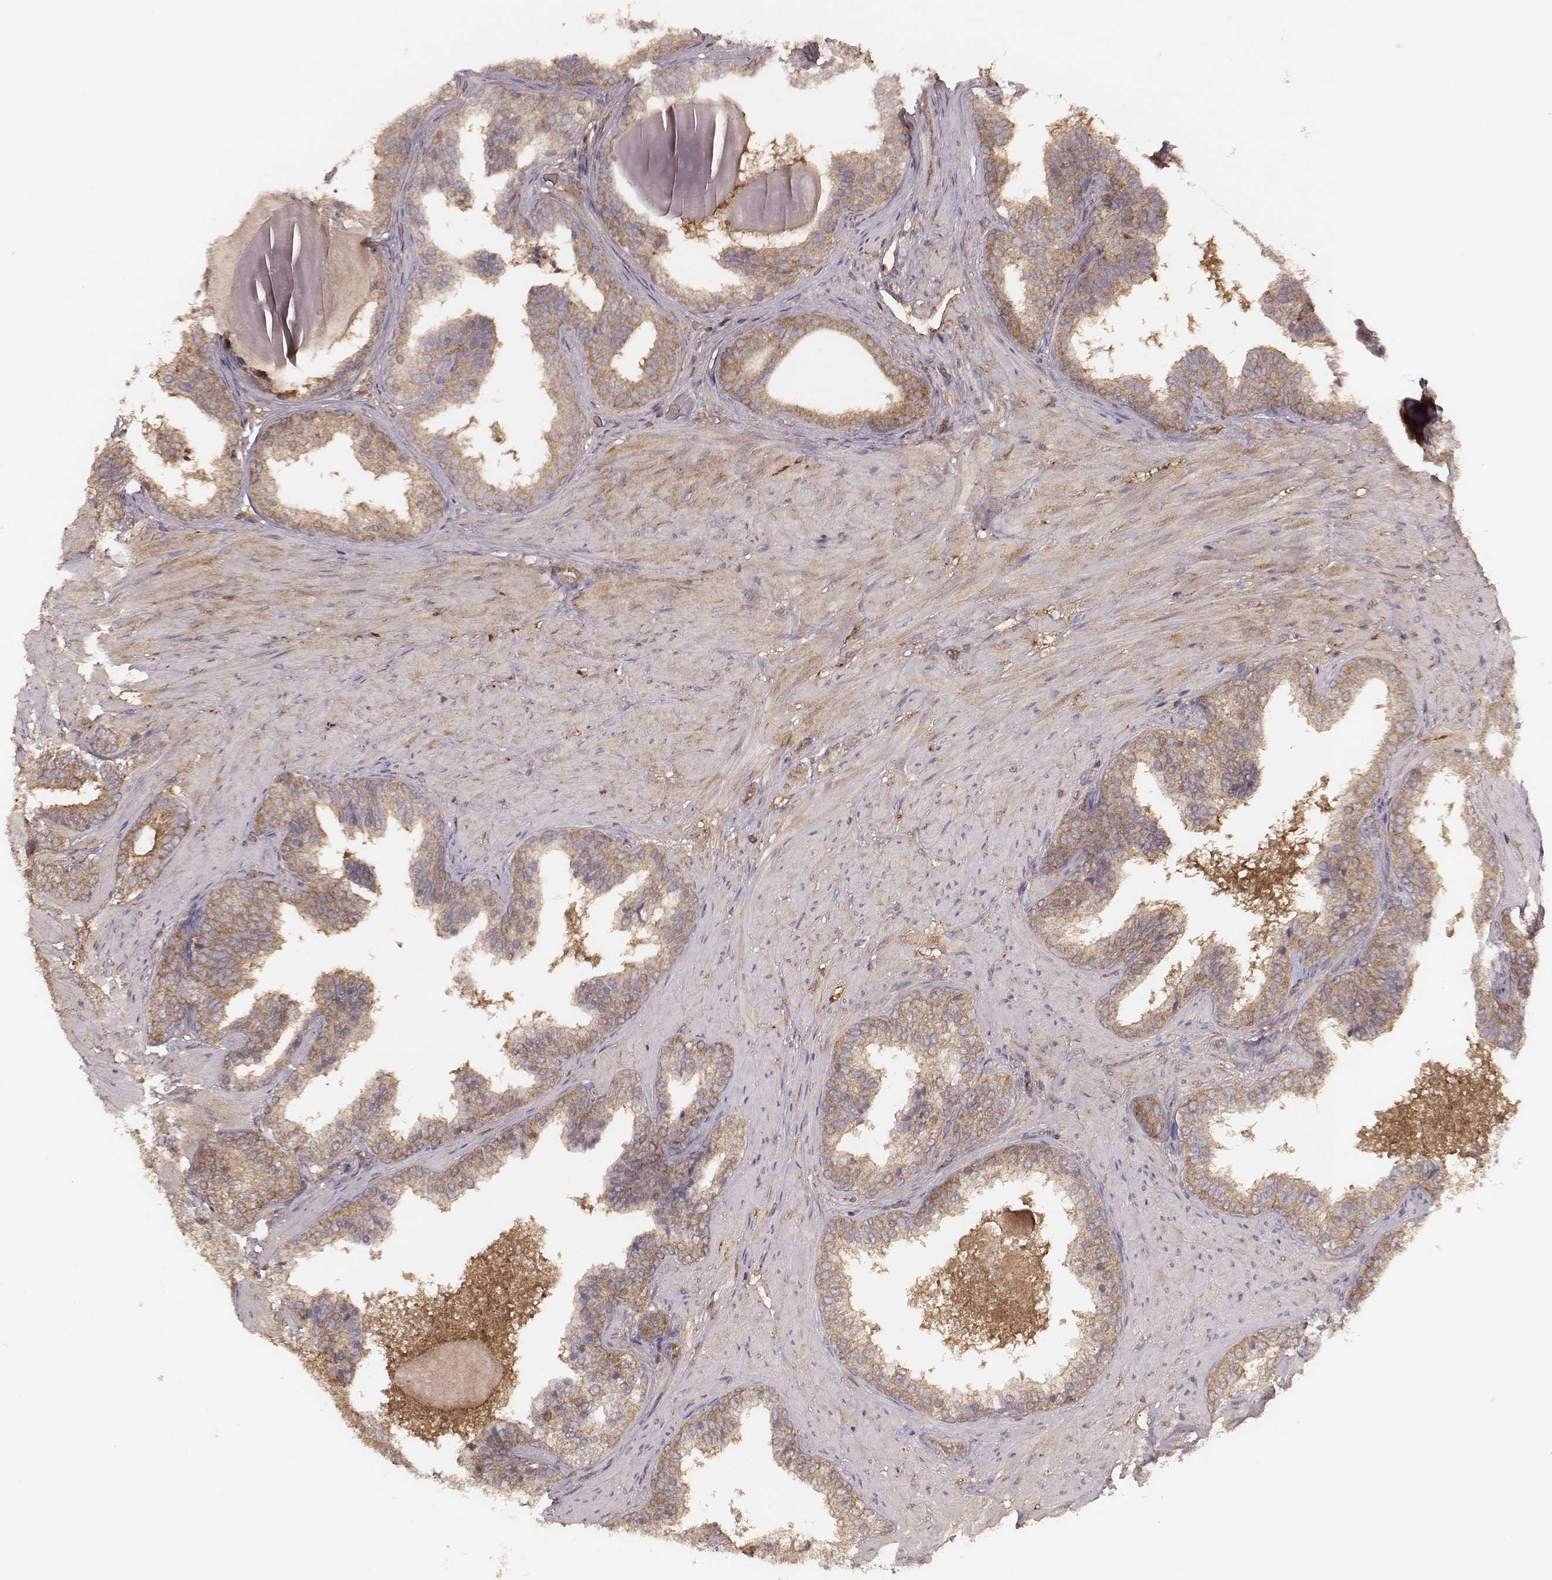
{"staining": {"intensity": "moderate", "quantity": ">75%", "location": "cytoplasmic/membranous"}, "tissue": "prostate cancer", "cell_type": "Tumor cells", "image_type": "cancer", "snomed": [{"axis": "morphology", "description": "Adenocarcinoma, Low grade"}, {"axis": "topography", "description": "Prostate"}], "caption": "There is medium levels of moderate cytoplasmic/membranous staining in tumor cells of low-grade adenocarcinoma (prostate), as demonstrated by immunohistochemical staining (brown color).", "gene": "CARS1", "patient": {"sex": "male", "age": 60}}